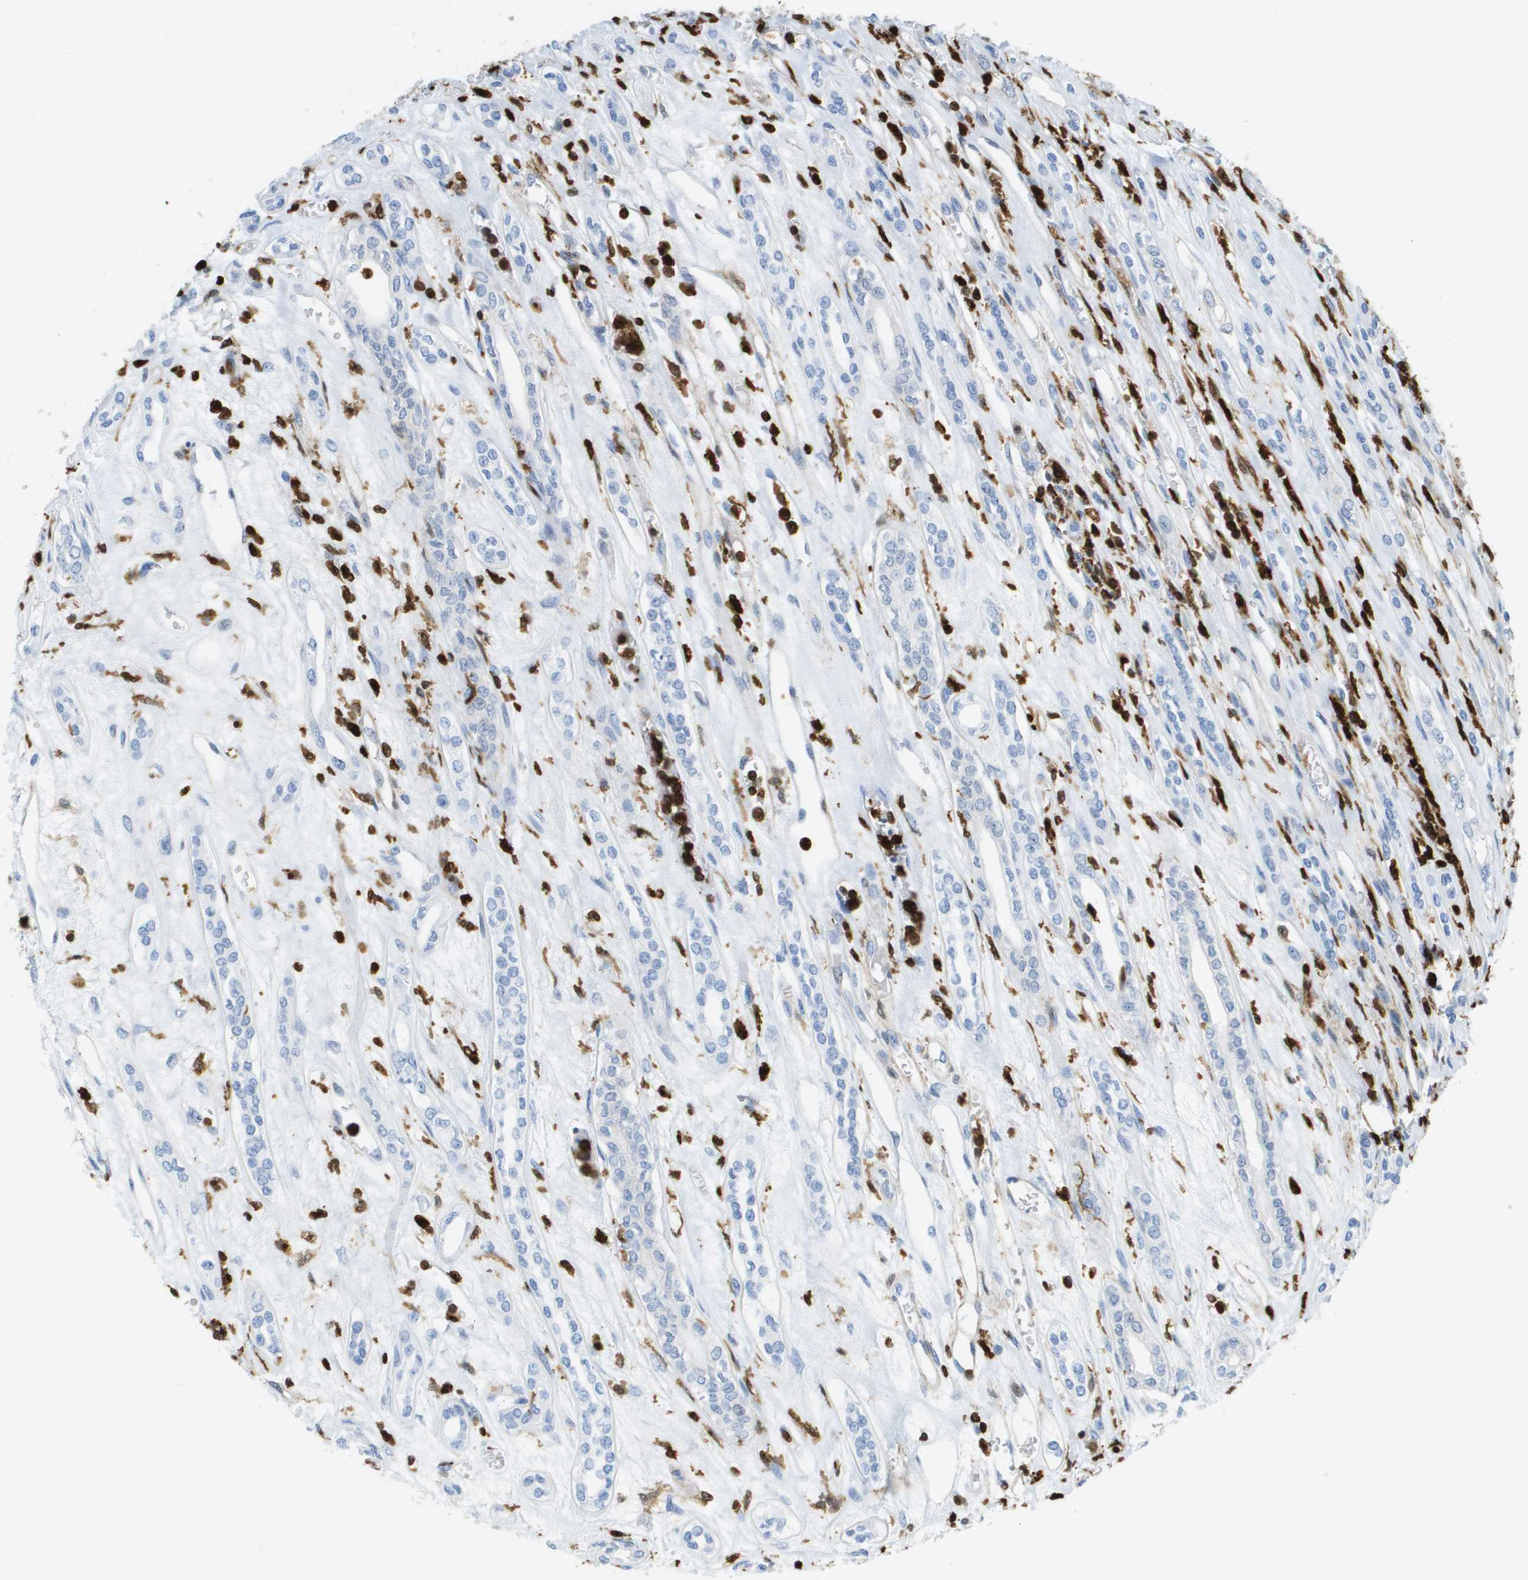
{"staining": {"intensity": "negative", "quantity": "none", "location": "none"}, "tissue": "renal cancer", "cell_type": "Tumor cells", "image_type": "cancer", "snomed": [{"axis": "morphology", "description": "Adenocarcinoma, NOS"}, {"axis": "topography", "description": "Kidney"}], "caption": "An immunohistochemistry (IHC) histopathology image of adenocarcinoma (renal) is shown. There is no staining in tumor cells of adenocarcinoma (renal).", "gene": "DOCK5", "patient": {"sex": "female", "age": 54}}